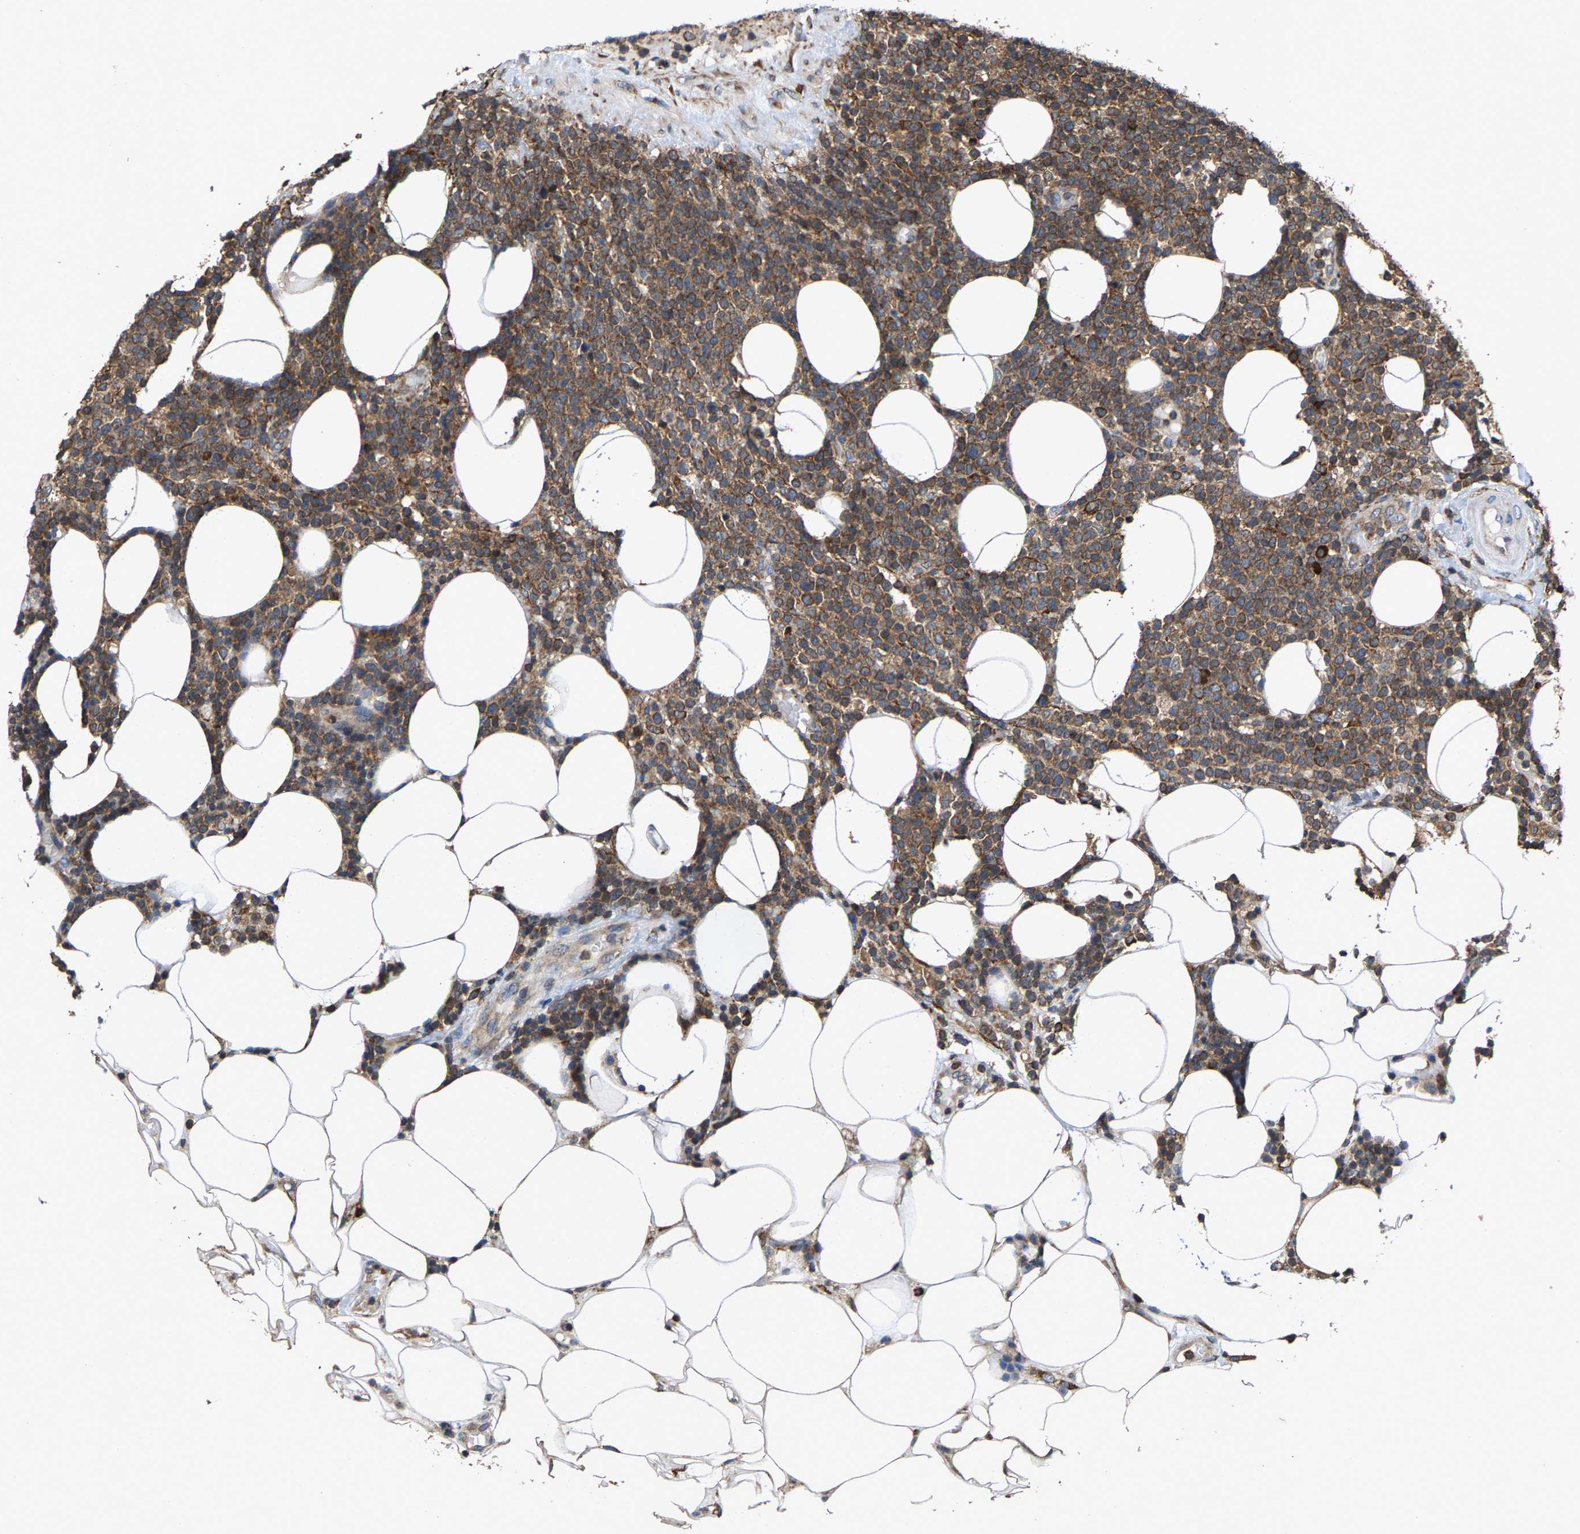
{"staining": {"intensity": "moderate", "quantity": ">75%", "location": "cytoplasmic/membranous"}, "tissue": "lymphoma", "cell_type": "Tumor cells", "image_type": "cancer", "snomed": [{"axis": "morphology", "description": "Malignant lymphoma, non-Hodgkin's type, High grade"}, {"axis": "topography", "description": "Lymph node"}], "caption": "Tumor cells display medium levels of moderate cytoplasmic/membranous expression in approximately >75% of cells in human high-grade malignant lymphoma, non-Hodgkin's type.", "gene": "FGD3", "patient": {"sex": "male", "age": 61}}